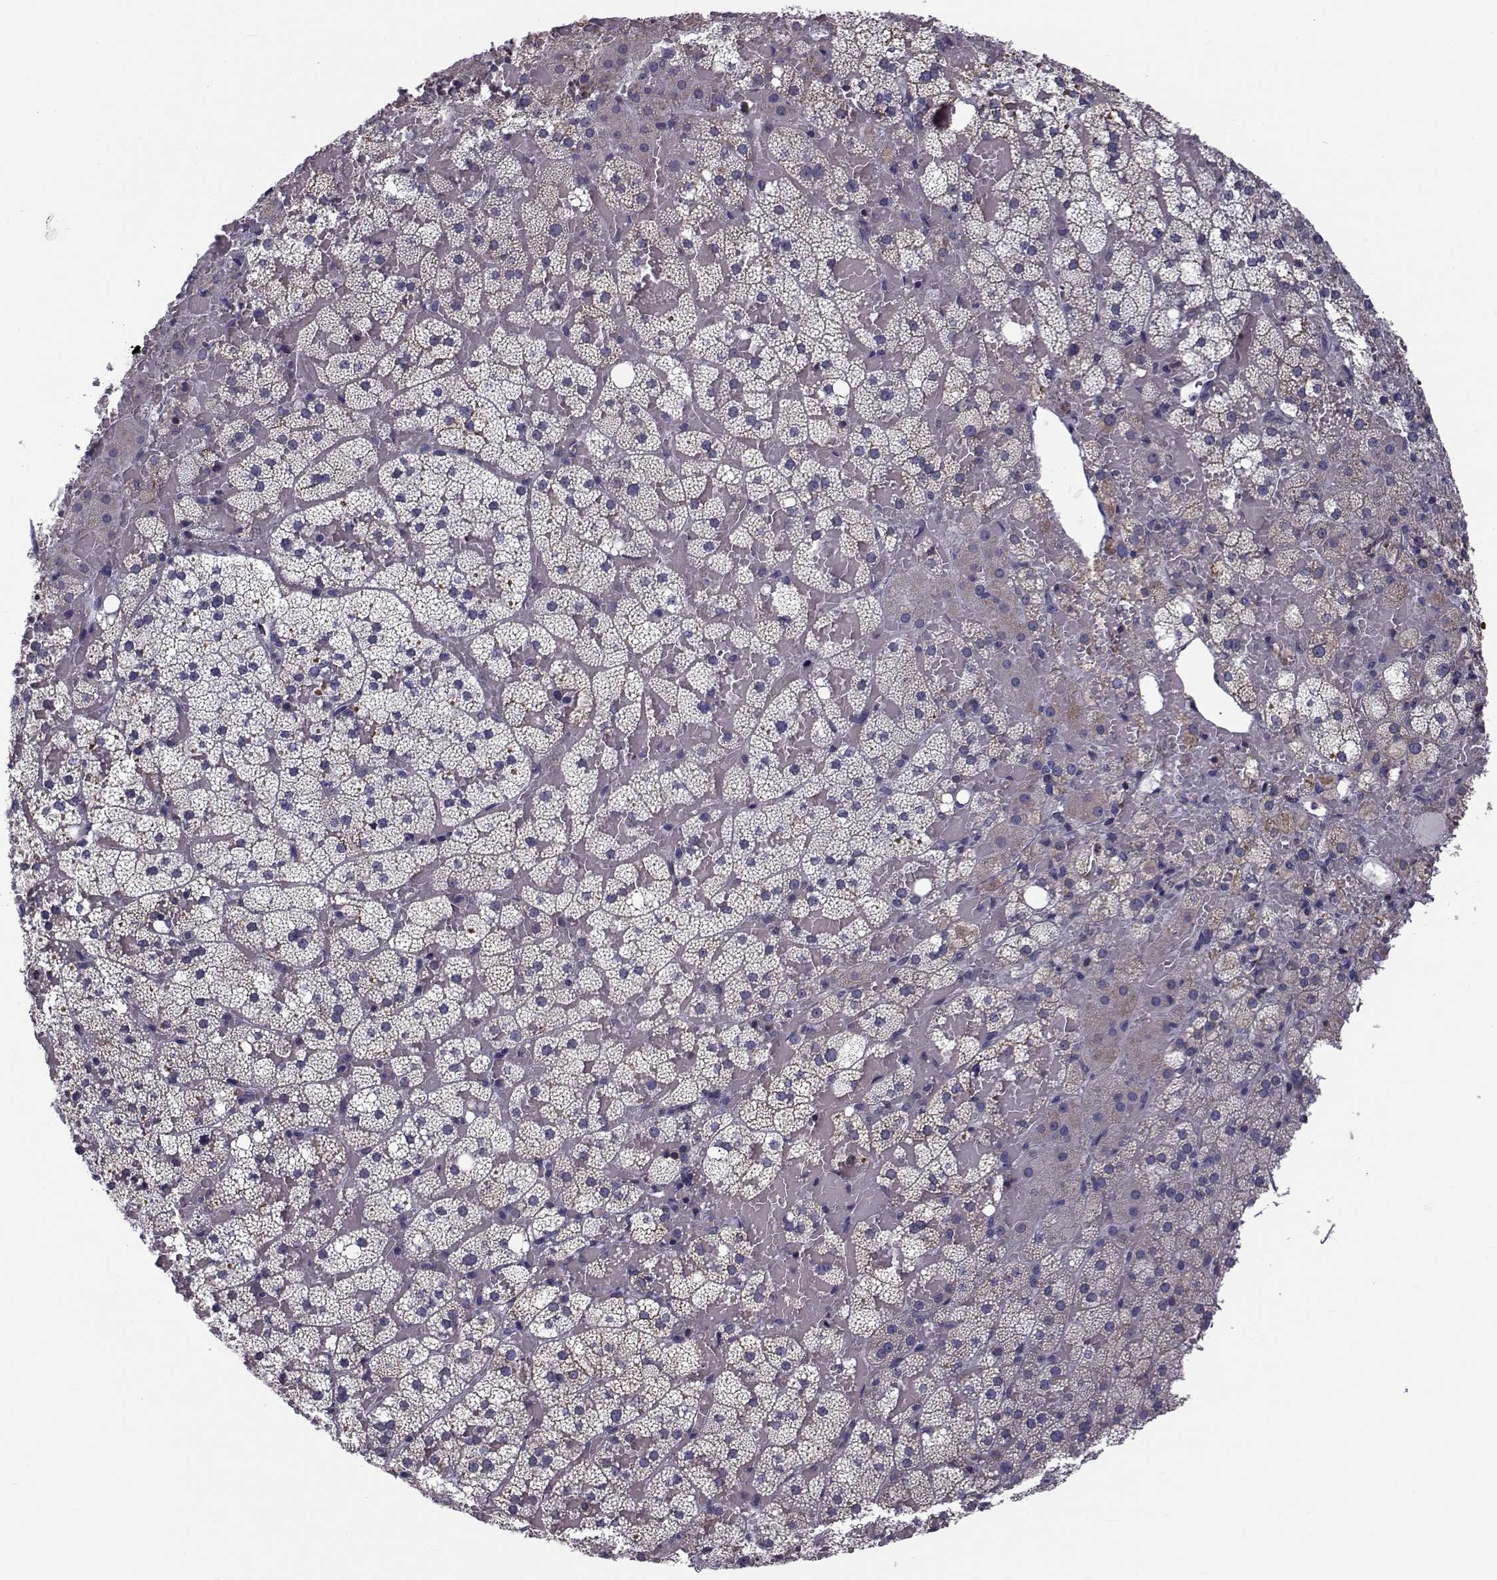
{"staining": {"intensity": "negative", "quantity": "none", "location": "none"}, "tissue": "adrenal gland", "cell_type": "Glandular cells", "image_type": "normal", "snomed": [{"axis": "morphology", "description": "Normal tissue, NOS"}, {"axis": "topography", "description": "Adrenal gland"}], "caption": "This image is of benign adrenal gland stained with IHC to label a protein in brown with the nuclei are counter-stained blue. There is no positivity in glandular cells. Nuclei are stained in blue.", "gene": "LRRC27", "patient": {"sex": "male", "age": 53}}